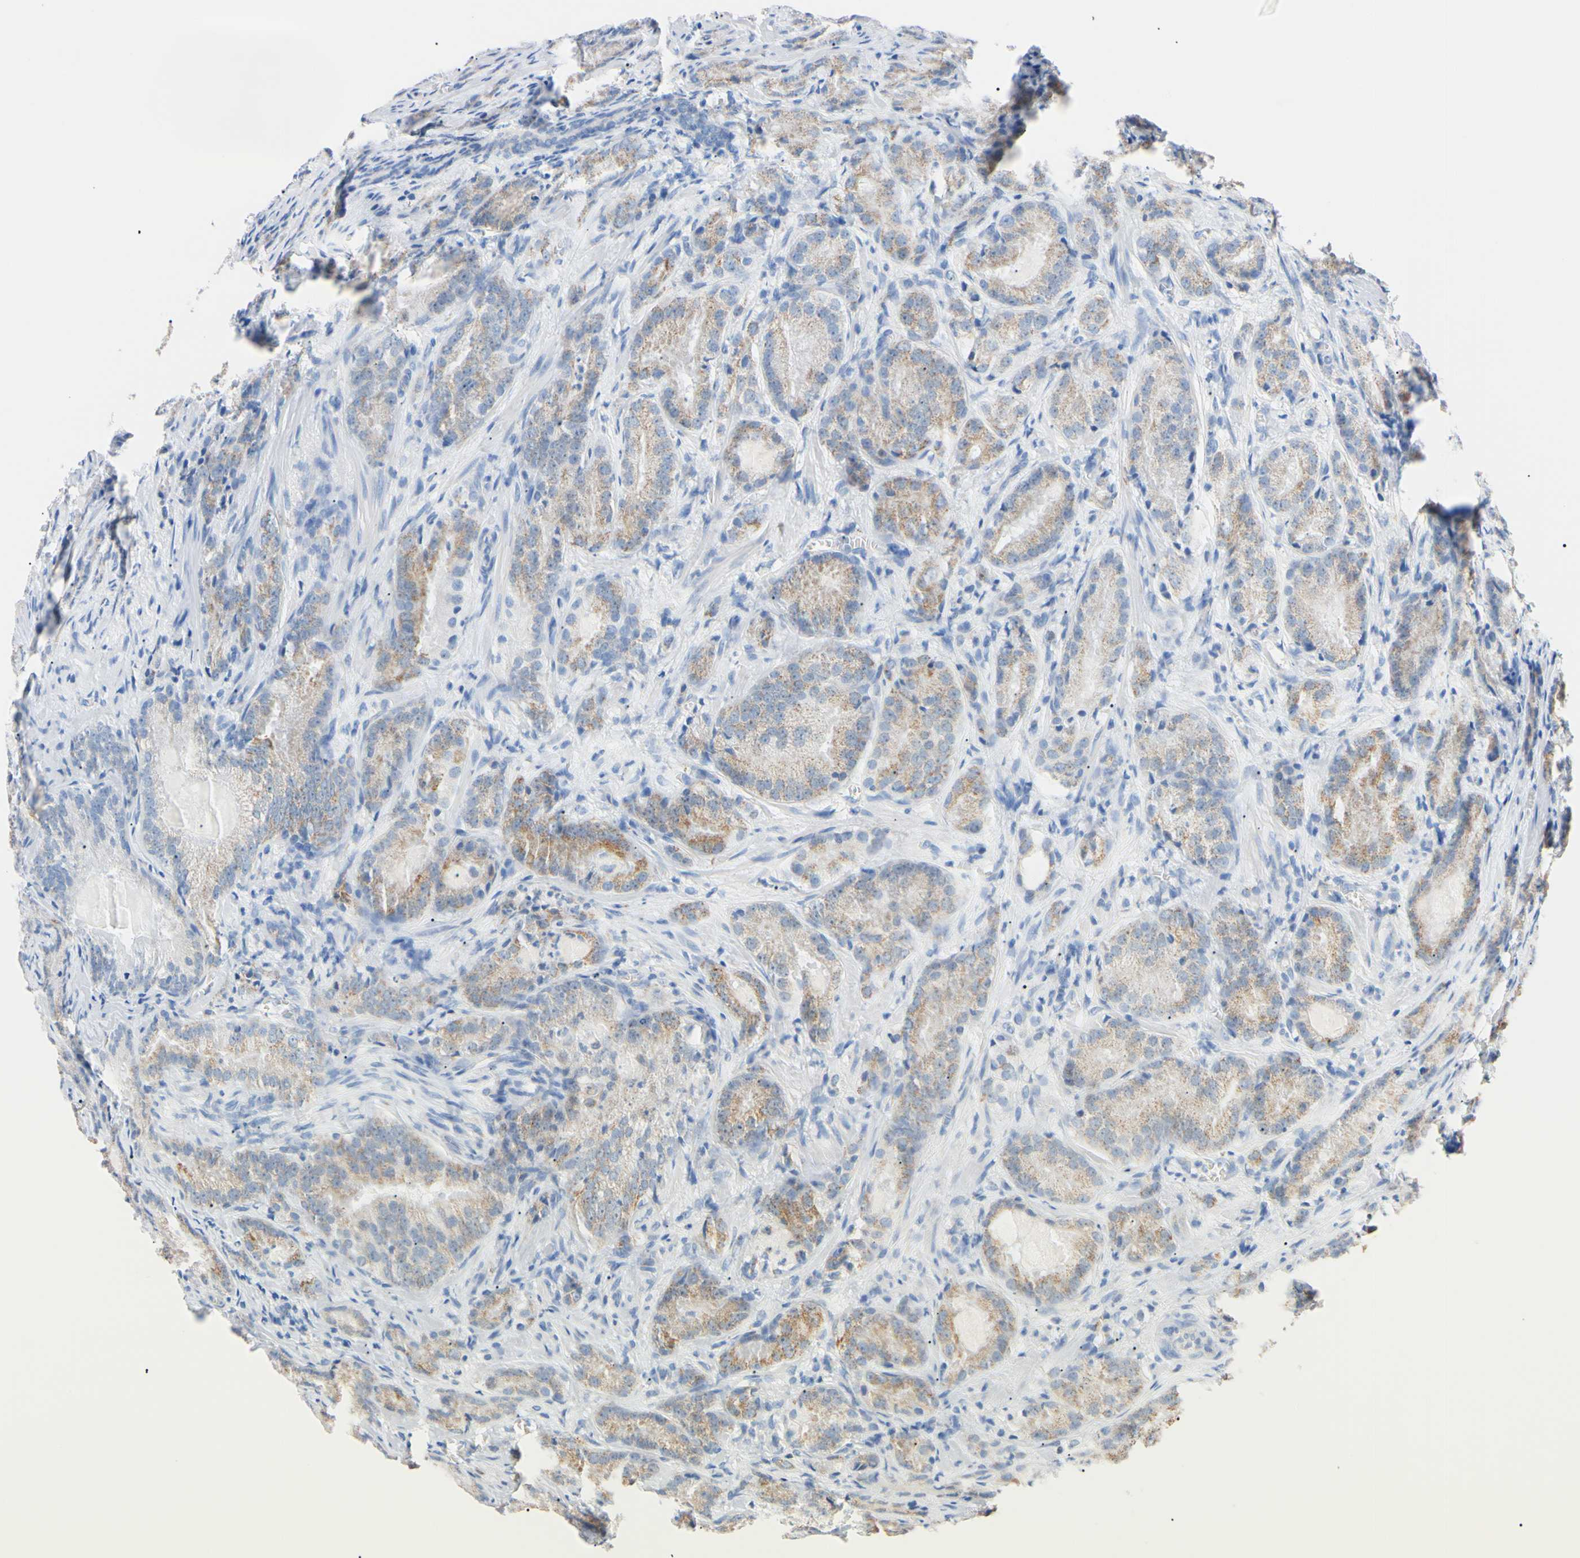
{"staining": {"intensity": "moderate", "quantity": ">75%", "location": "cytoplasmic/membranous"}, "tissue": "prostate cancer", "cell_type": "Tumor cells", "image_type": "cancer", "snomed": [{"axis": "morphology", "description": "Adenocarcinoma, High grade"}, {"axis": "topography", "description": "Prostate"}], "caption": "Immunohistochemical staining of human prostate cancer reveals medium levels of moderate cytoplasmic/membranous expression in approximately >75% of tumor cells.", "gene": "CLPP", "patient": {"sex": "male", "age": 64}}